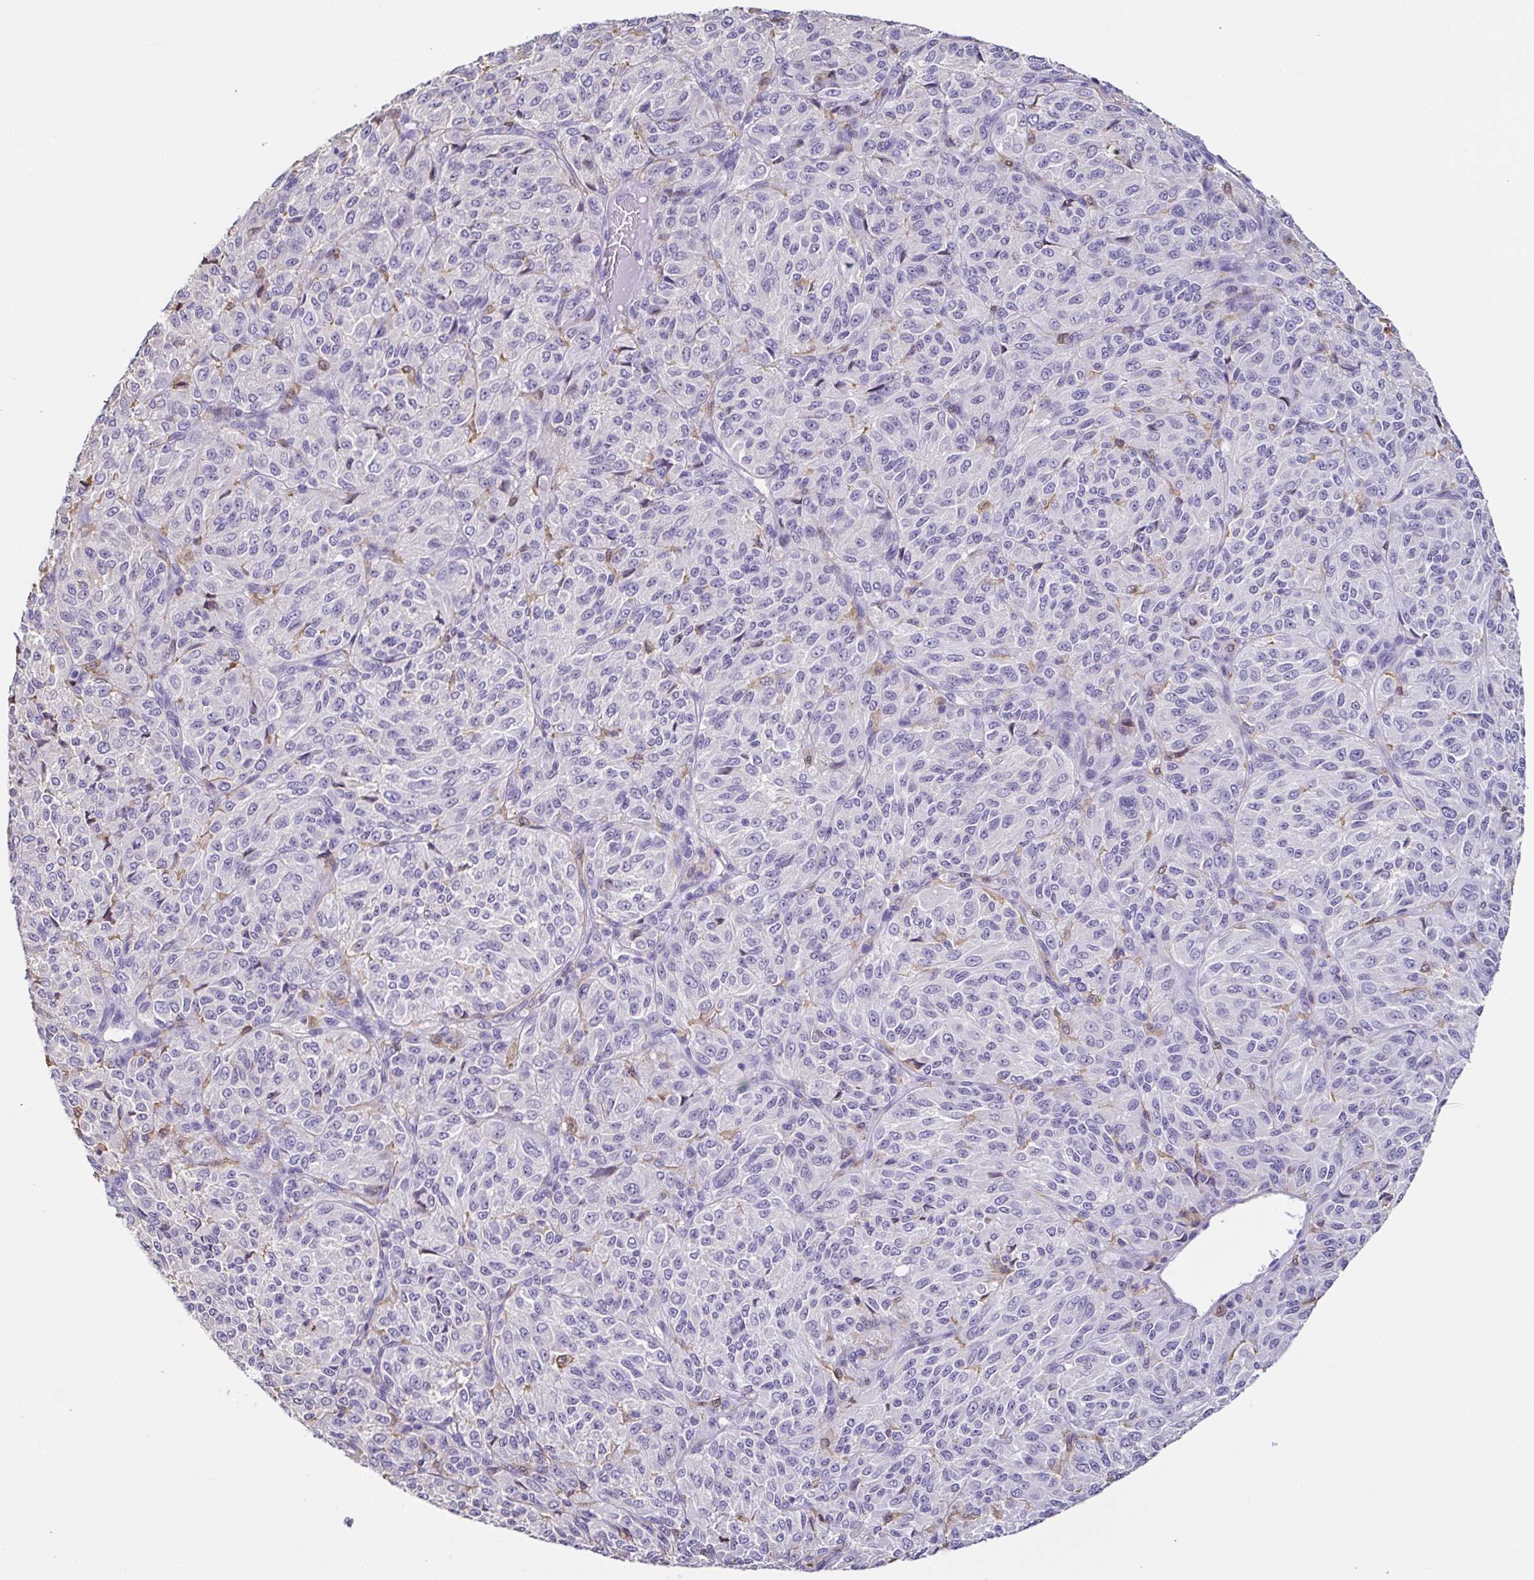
{"staining": {"intensity": "negative", "quantity": "none", "location": "none"}, "tissue": "melanoma", "cell_type": "Tumor cells", "image_type": "cancer", "snomed": [{"axis": "morphology", "description": "Malignant melanoma, Metastatic site"}, {"axis": "topography", "description": "Brain"}], "caption": "DAB immunohistochemical staining of malignant melanoma (metastatic site) exhibits no significant staining in tumor cells. The staining is performed using DAB (3,3'-diaminobenzidine) brown chromogen with nuclei counter-stained in using hematoxylin.", "gene": "ANXA10", "patient": {"sex": "female", "age": 56}}